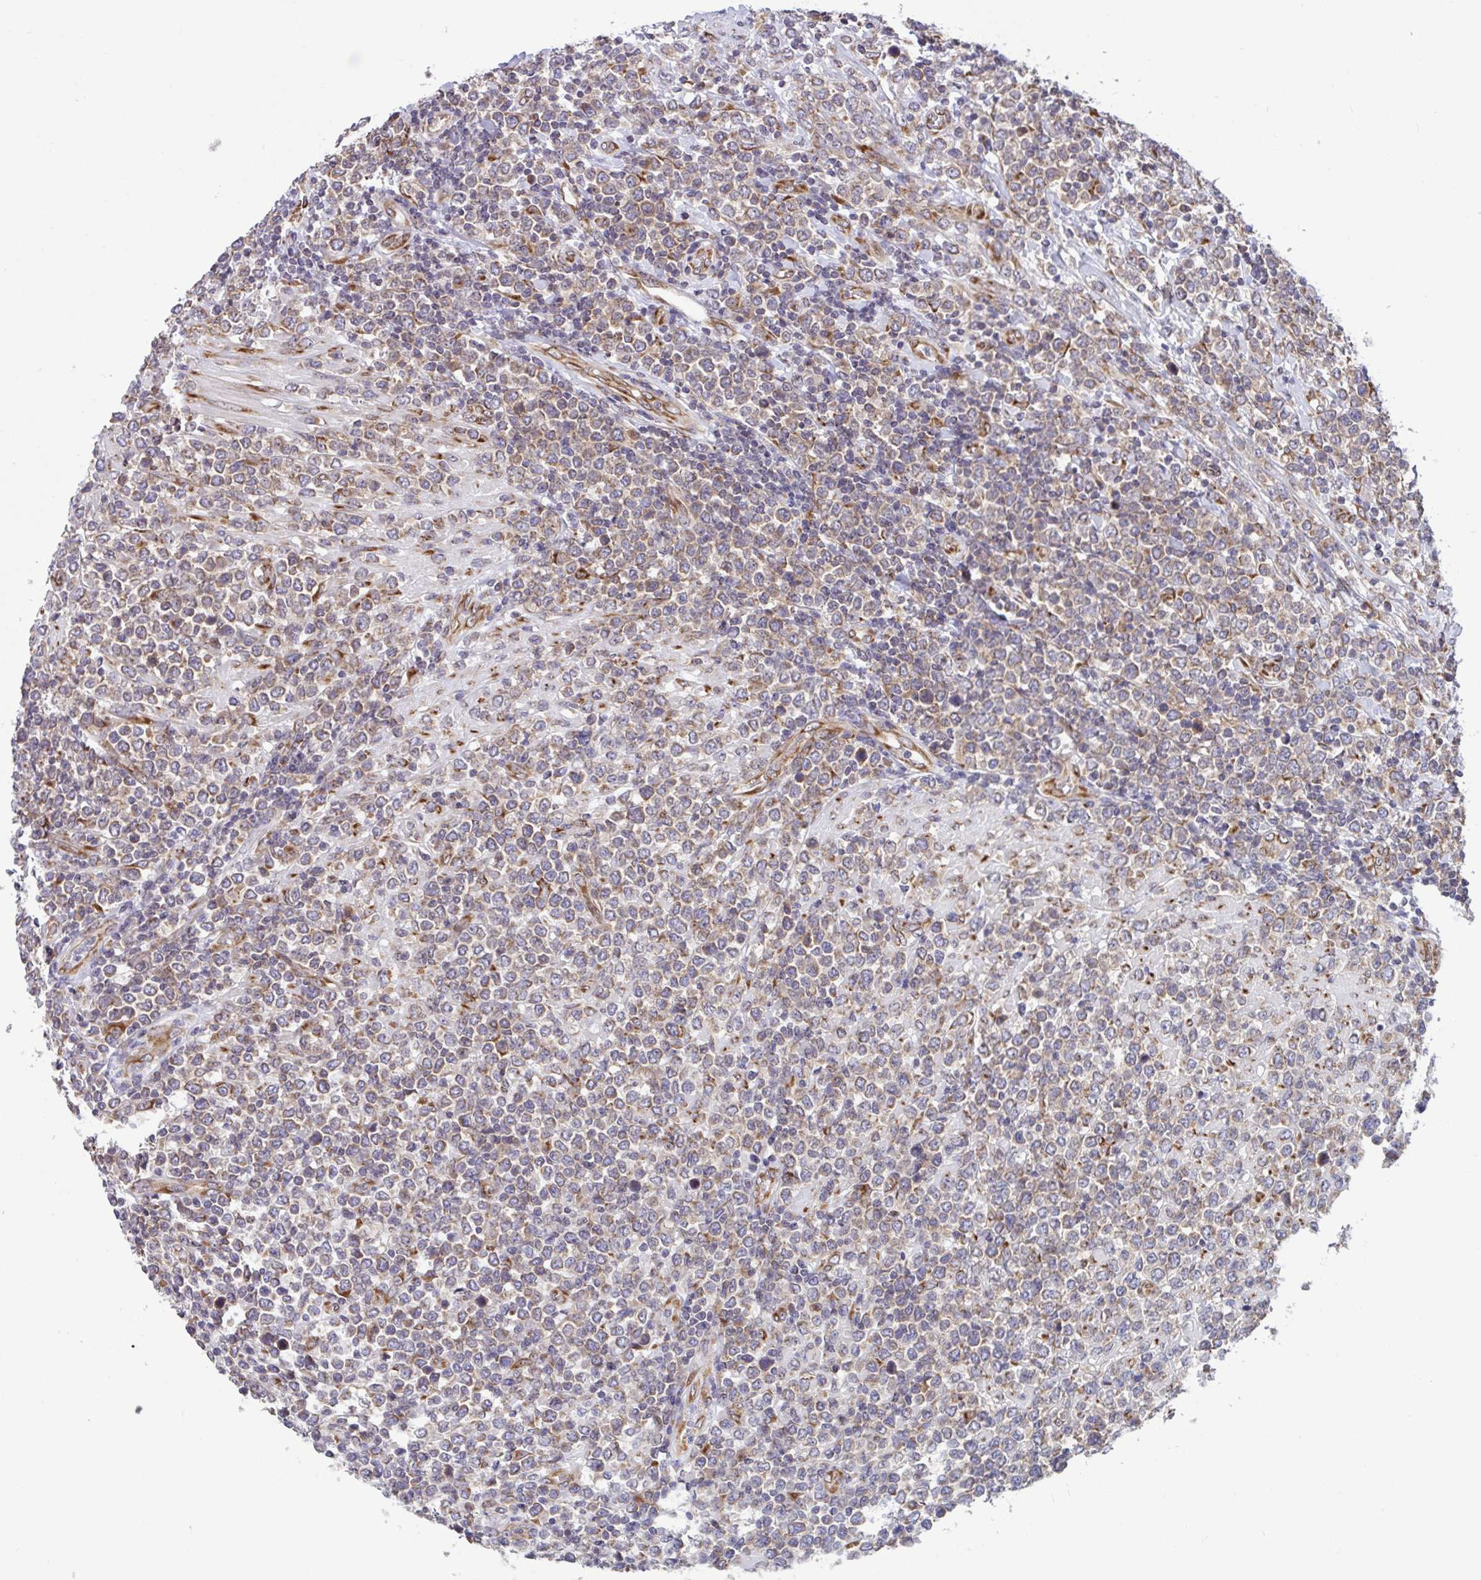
{"staining": {"intensity": "moderate", "quantity": "25%-75%", "location": "cytoplasmic/membranous"}, "tissue": "lymphoma", "cell_type": "Tumor cells", "image_type": "cancer", "snomed": [{"axis": "morphology", "description": "Malignant lymphoma, non-Hodgkin's type, High grade"}, {"axis": "topography", "description": "Soft tissue"}], "caption": "A medium amount of moderate cytoplasmic/membranous positivity is seen in about 25%-75% of tumor cells in high-grade malignant lymphoma, non-Hodgkin's type tissue. (DAB (3,3'-diaminobenzidine) IHC with brightfield microscopy, high magnification).", "gene": "ATP5MJ", "patient": {"sex": "female", "age": 56}}